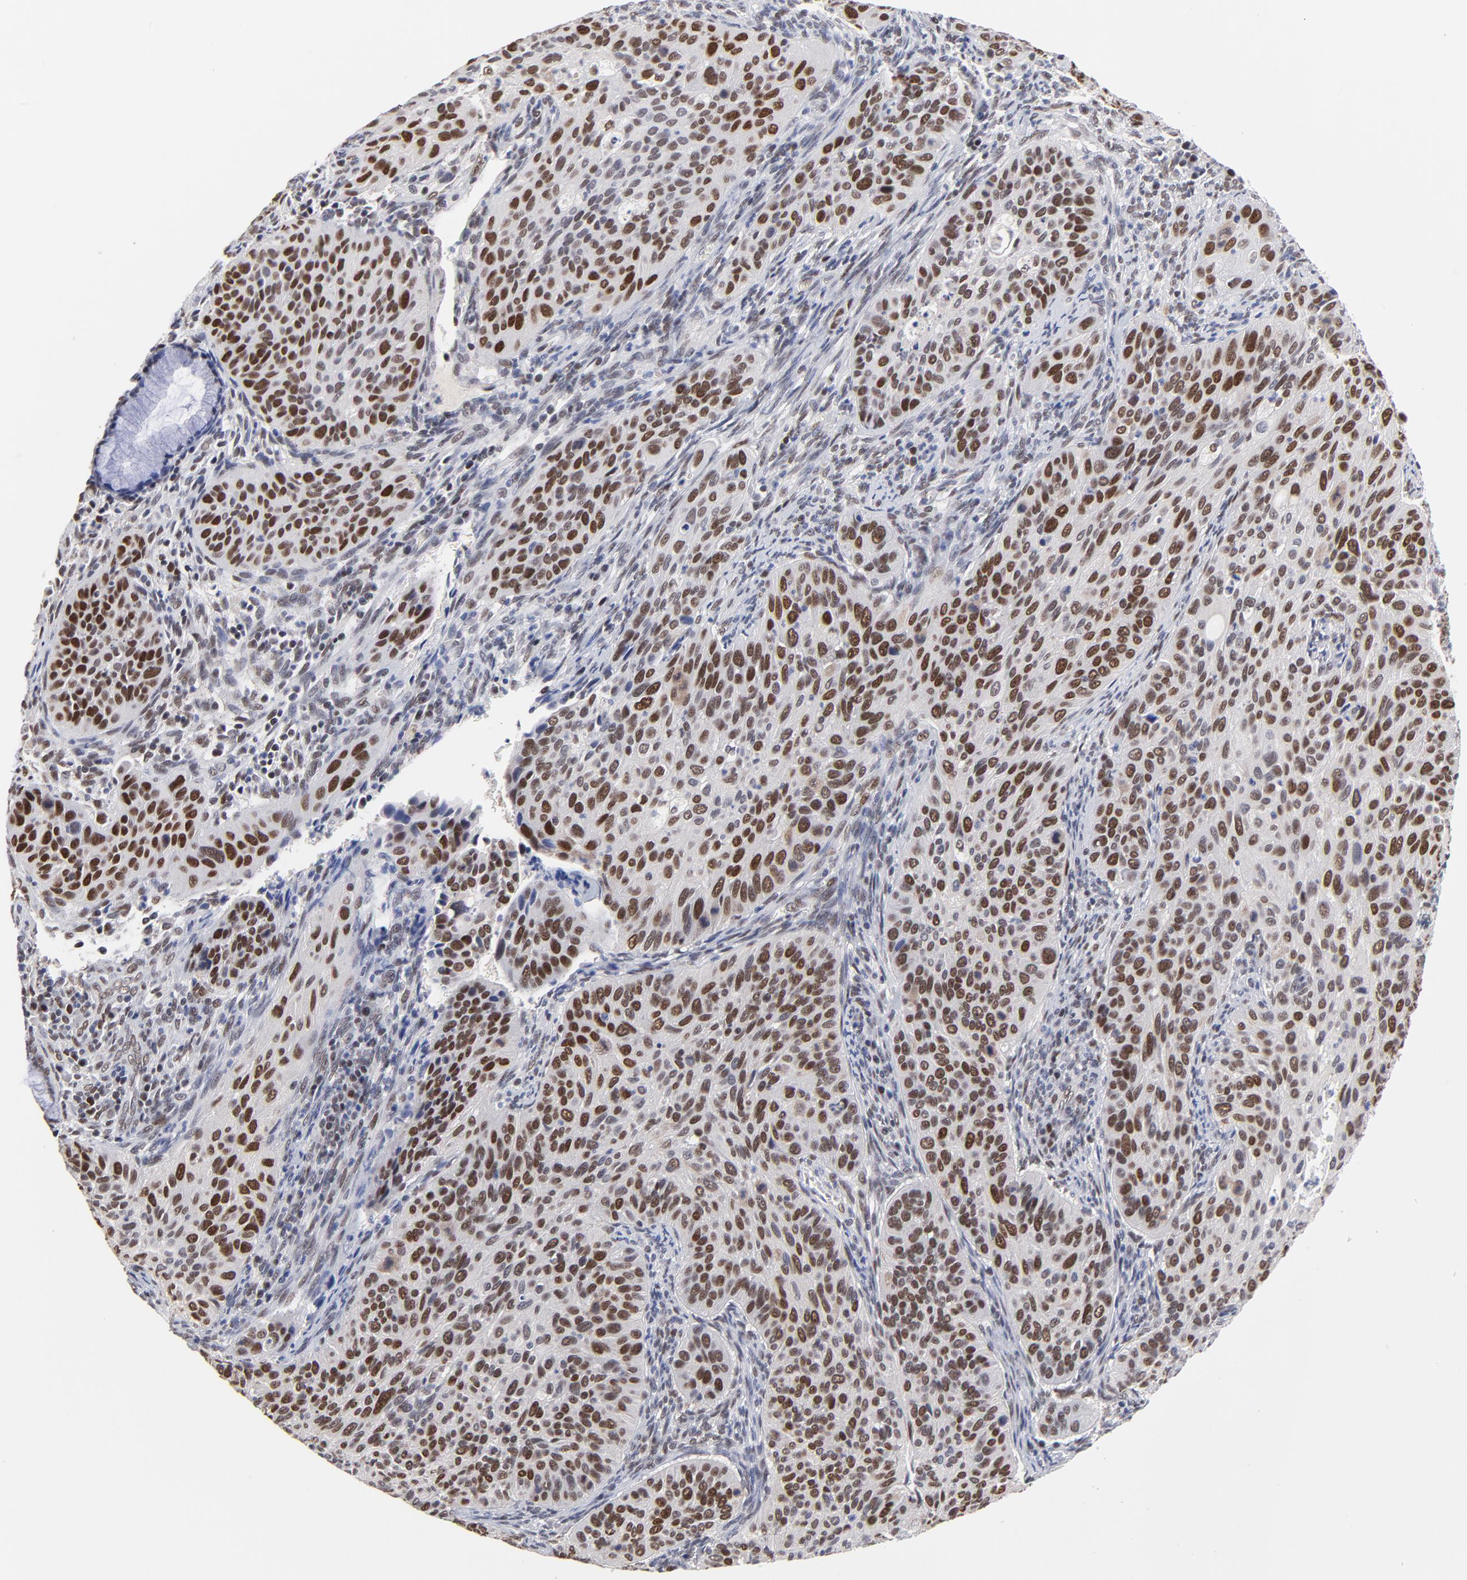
{"staining": {"intensity": "moderate", "quantity": ">75%", "location": "nuclear"}, "tissue": "cervical cancer", "cell_type": "Tumor cells", "image_type": "cancer", "snomed": [{"axis": "morphology", "description": "Squamous cell carcinoma, NOS"}, {"axis": "topography", "description": "Cervix"}], "caption": "A brown stain highlights moderate nuclear expression of a protein in cervical squamous cell carcinoma tumor cells. (DAB IHC with brightfield microscopy, high magnification).", "gene": "OGFOD1", "patient": {"sex": "female", "age": 57}}